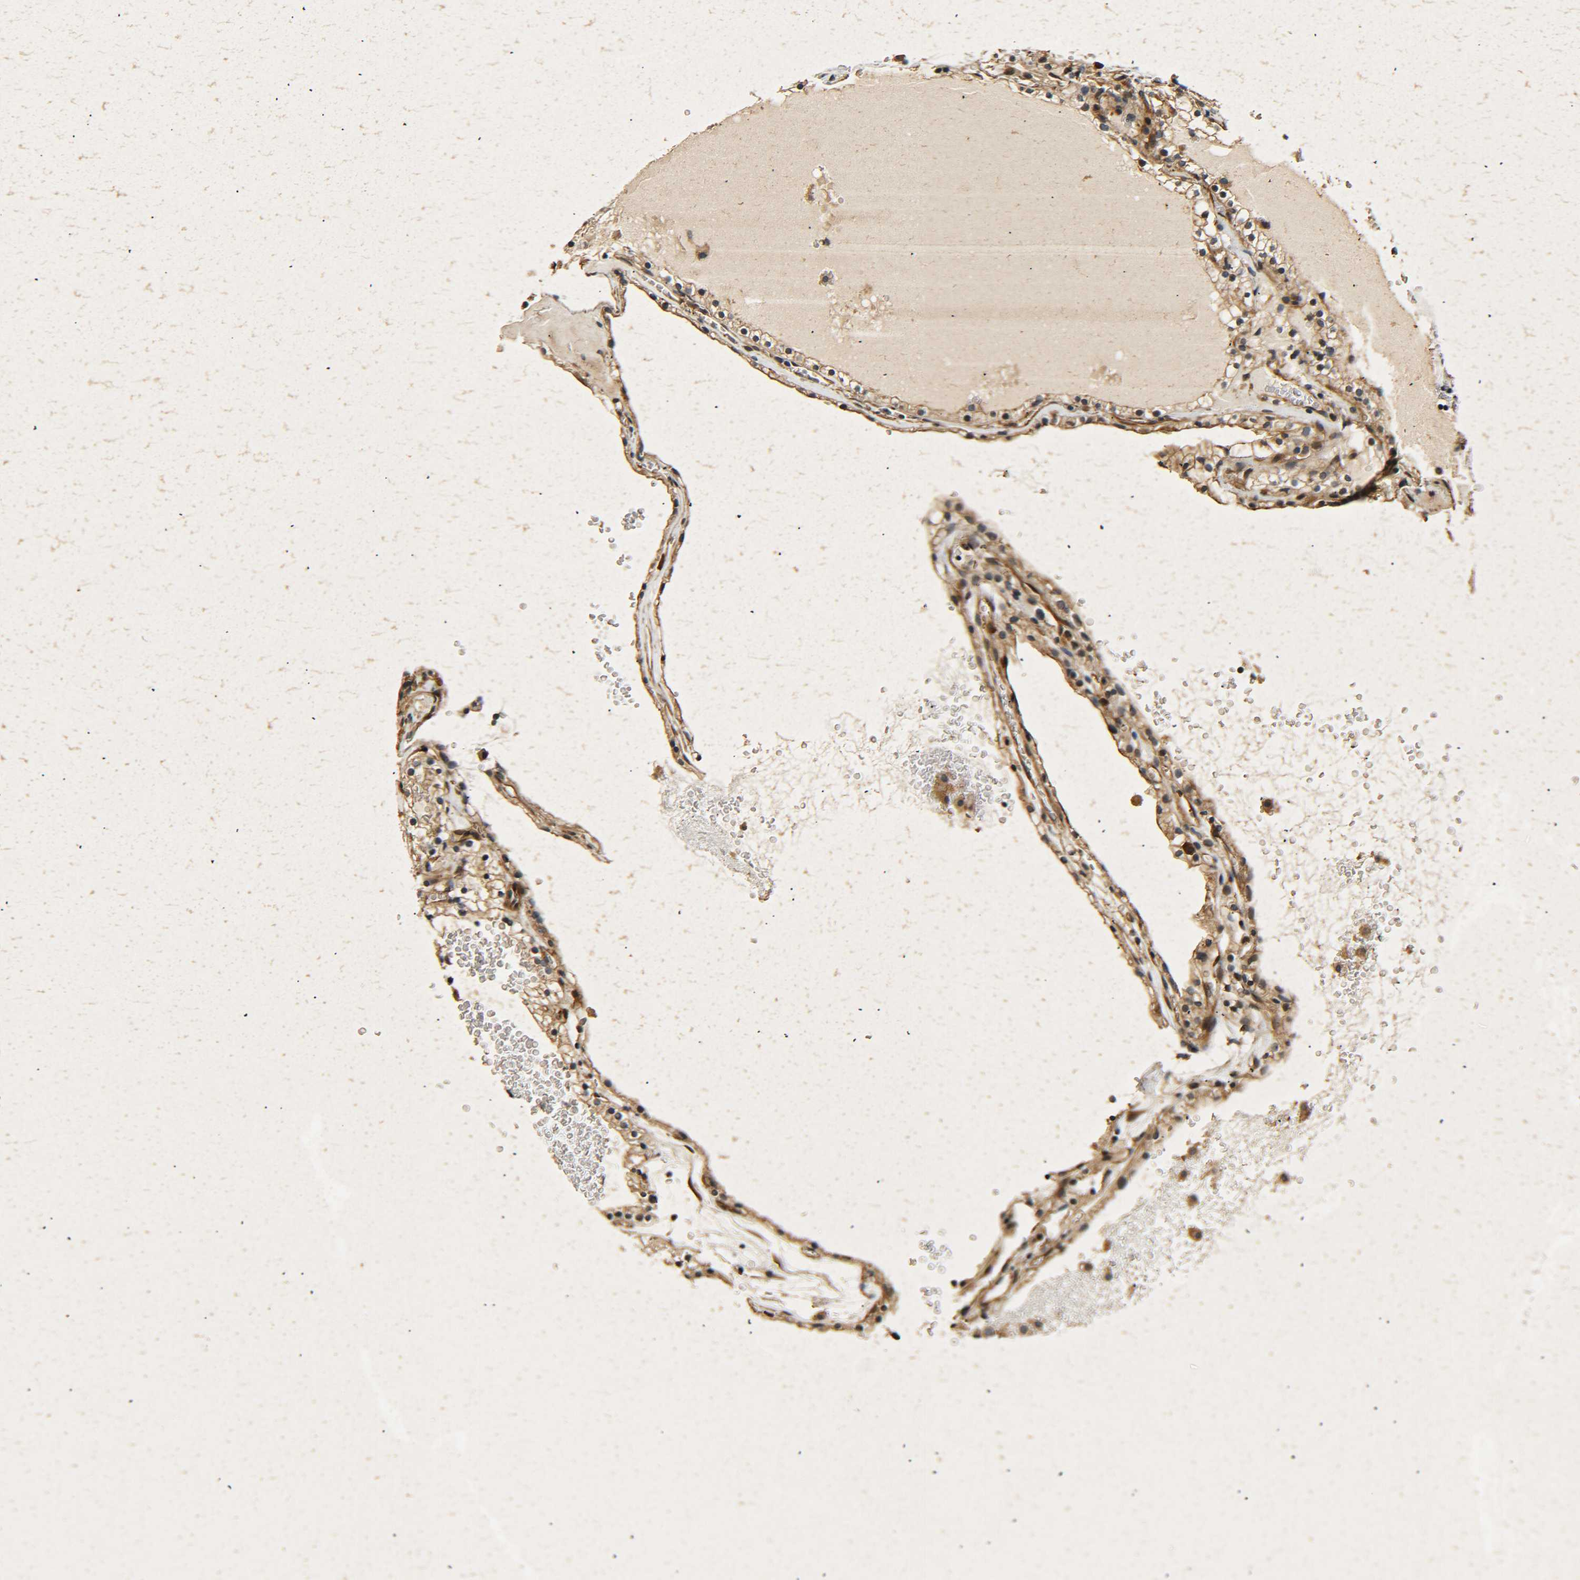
{"staining": {"intensity": "moderate", "quantity": ">75%", "location": "cytoplasmic/membranous"}, "tissue": "renal cancer", "cell_type": "Tumor cells", "image_type": "cancer", "snomed": [{"axis": "morphology", "description": "Adenocarcinoma, NOS"}, {"axis": "topography", "description": "Kidney"}], "caption": "Renal cancer stained for a protein exhibits moderate cytoplasmic/membranous positivity in tumor cells.", "gene": "MEIS1", "patient": {"sex": "female", "age": 41}}